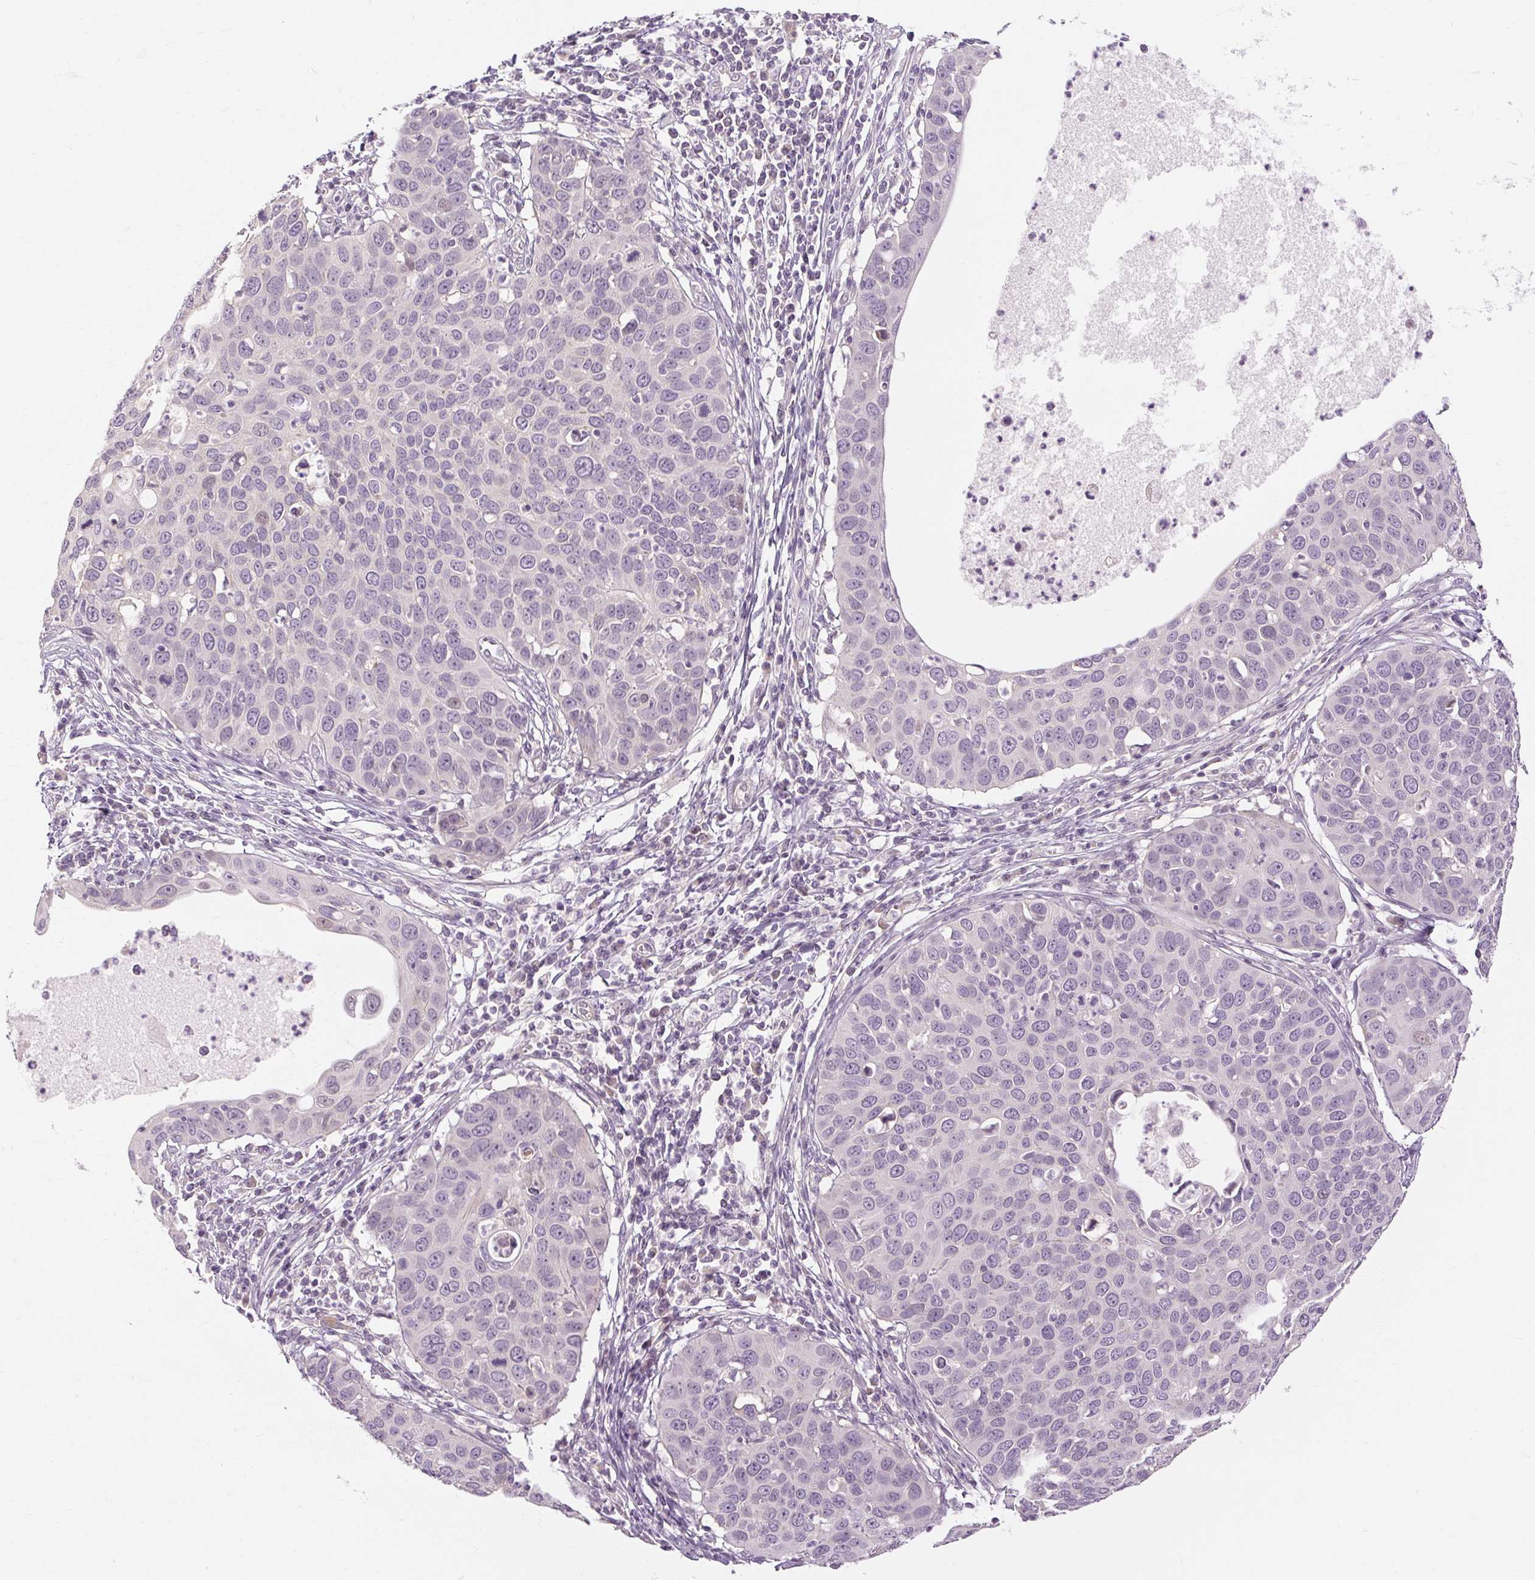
{"staining": {"intensity": "negative", "quantity": "none", "location": "none"}, "tissue": "cervical cancer", "cell_type": "Tumor cells", "image_type": "cancer", "snomed": [{"axis": "morphology", "description": "Squamous cell carcinoma, NOS"}, {"axis": "topography", "description": "Cervix"}], "caption": "High magnification brightfield microscopy of cervical cancer (squamous cell carcinoma) stained with DAB (brown) and counterstained with hematoxylin (blue): tumor cells show no significant staining. Brightfield microscopy of immunohistochemistry (IHC) stained with DAB (3,3'-diaminobenzidine) (brown) and hematoxylin (blue), captured at high magnification.", "gene": "CAPN3", "patient": {"sex": "female", "age": 36}}